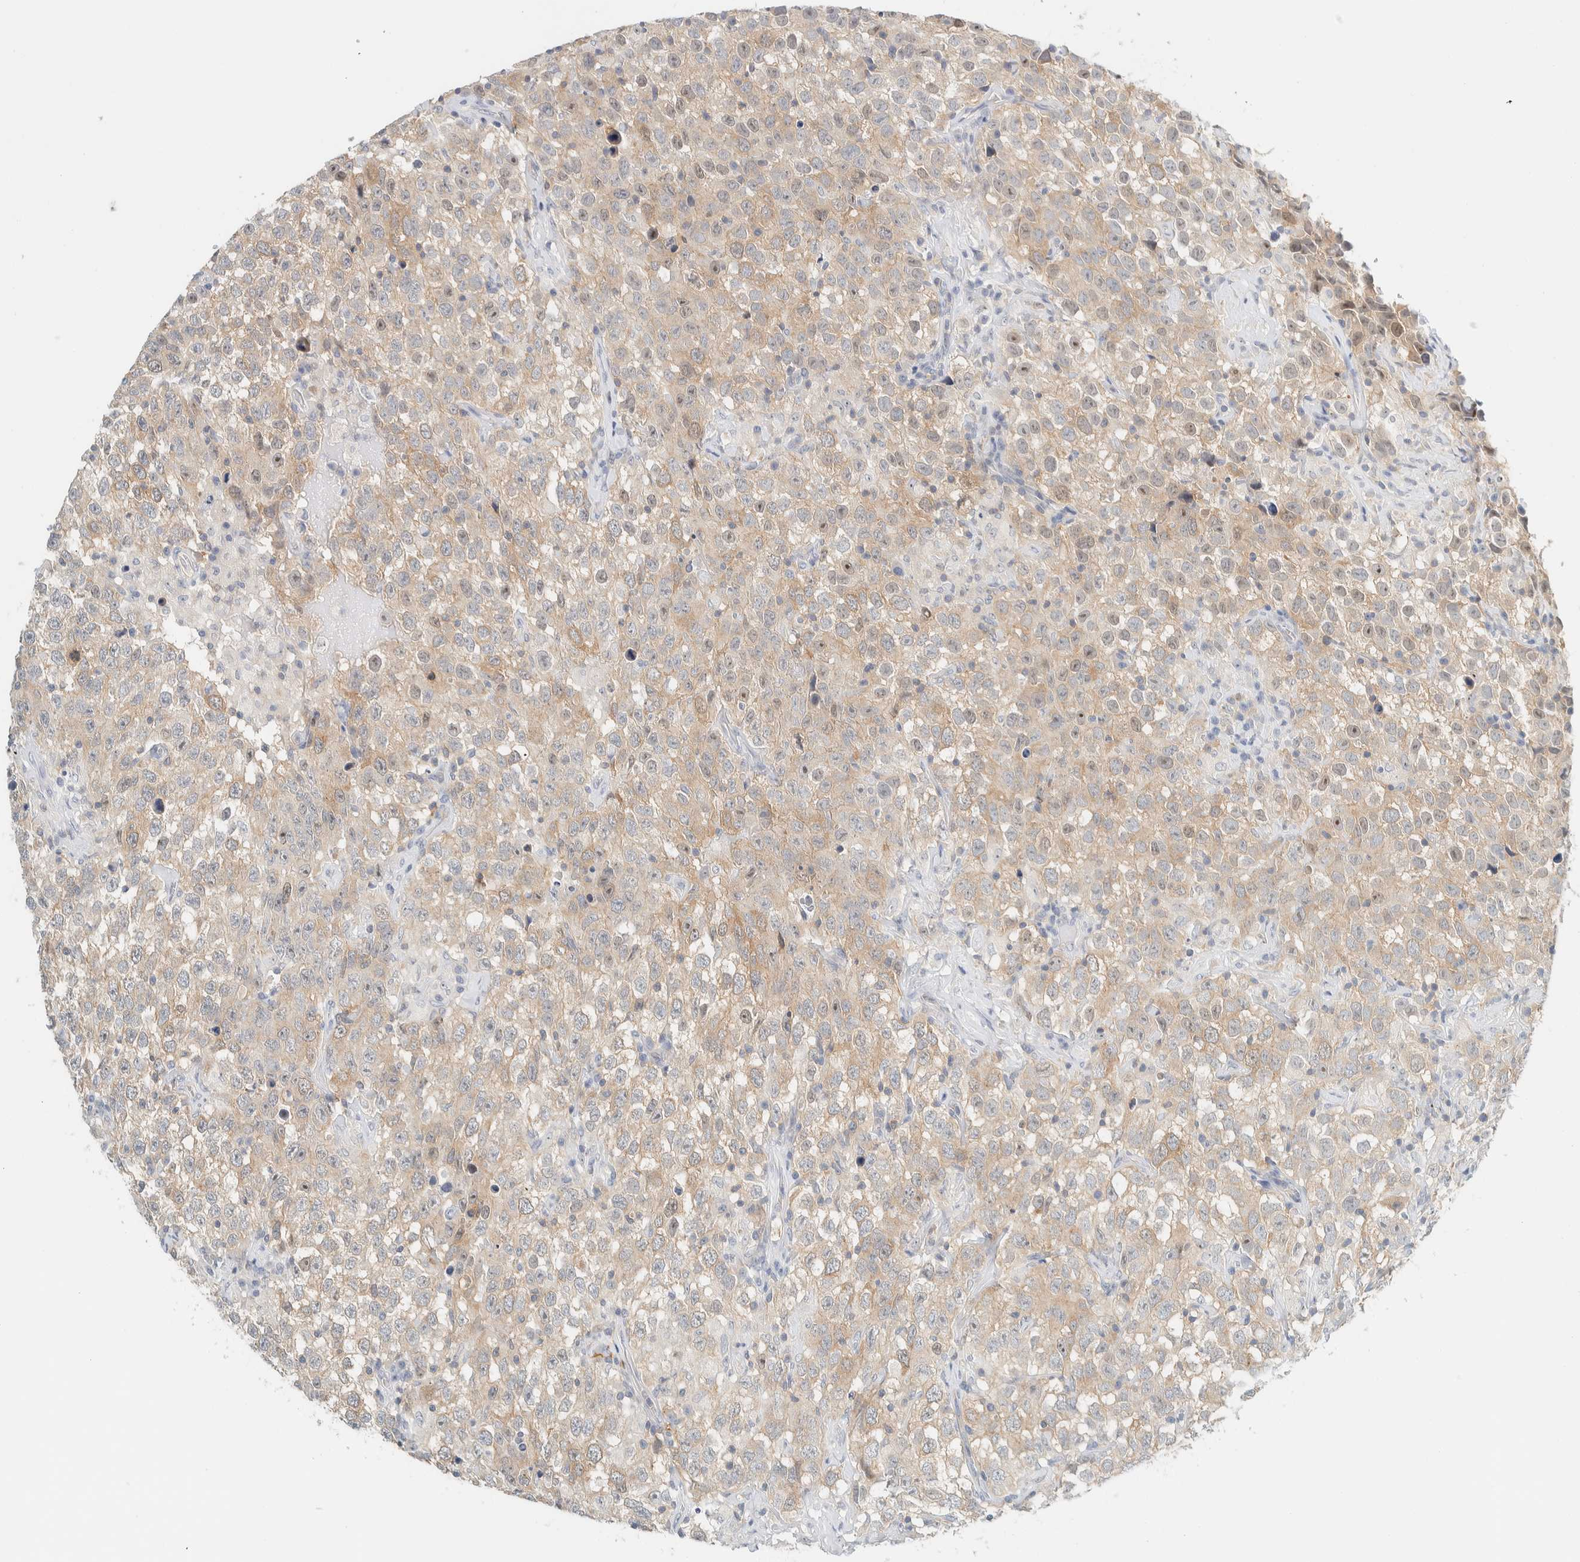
{"staining": {"intensity": "weak", "quantity": "25%-75%", "location": "cytoplasmic/membranous"}, "tissue": "testis cancer", "cell_type": "Tumor cells", "image_type": "cancer", "snomed": [{"axis": "morphology", "description": "Seminoma, NOS"}, {"axis": "topography", "description": "Testis"}], "caption": "Testis cancer (seminoma) stained for a protein exhibits weak cytoplasmic/membranous positivity in tumor cells. (IHC, brightfield microscopy, high magnification).", "gene": "NDE1", "patient": {"sex": "male", "age": 41}}